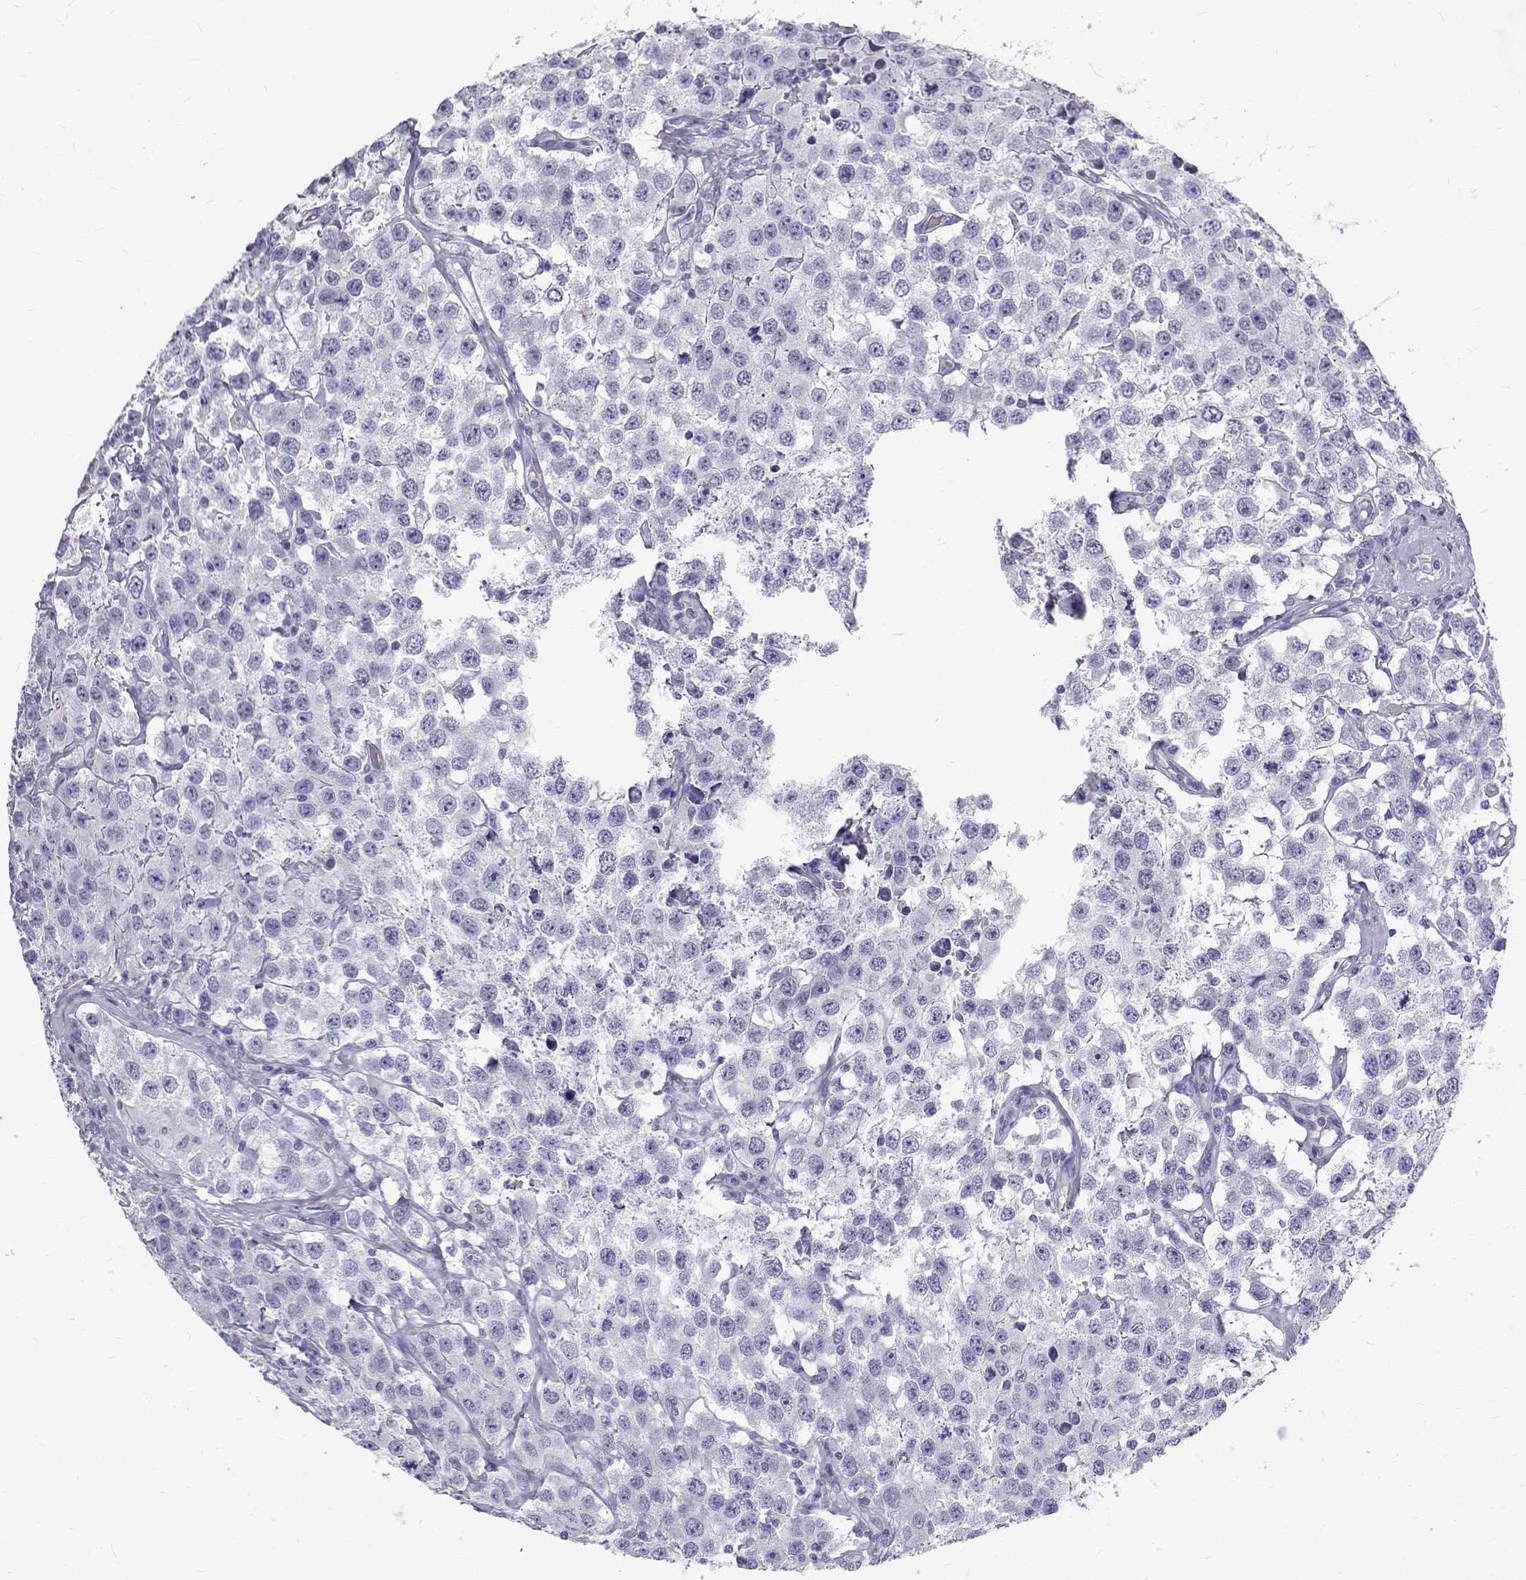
{"staining": {"intensity": "negative", "quantity": "none", "location": "none"}, "tissue": "testis cancer", "cell_type": "Tumor cells", "image_type": "cancer", "snomed": [{"axis": "morphology", "description": "Seminoma, NOS"}, {"axis": "topography", "description": "Testis"}], "caption": "Micrograph shows no protein expression in tumor cells of seminoma (testis) tissue. (DAB (3,3'-diaminobenzidine) IHC visualized using brightfield microscopy, high magnification).", "gene": "IGSF1", "patient": {"sex": "male", "age": 52}}